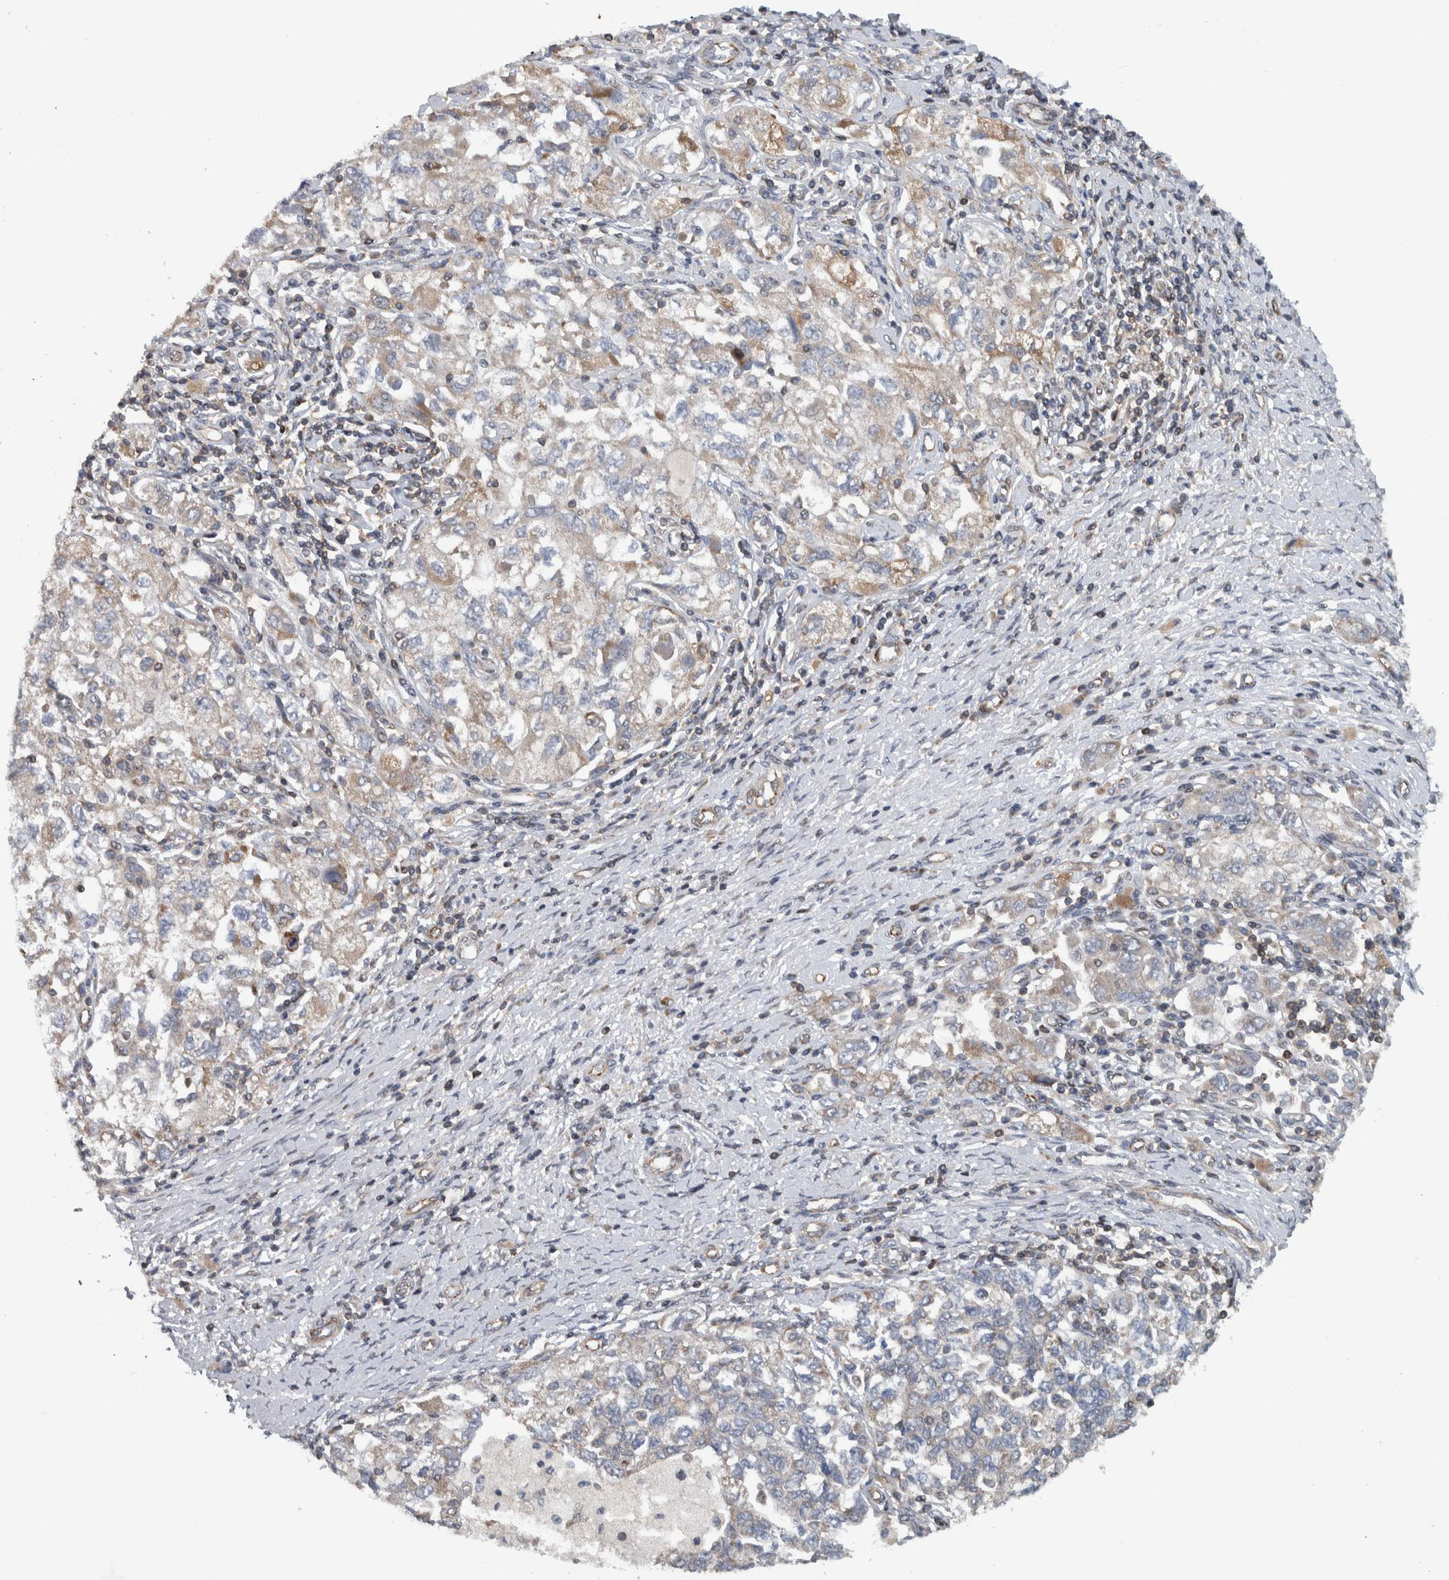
{"staining": {"intensity": "weak", "quantity": "<25%", "location": "cytoplasmic/membranous"}, "tissue": "ovarian cancer", "cell_type": "Tumor cells", "image_type": "cancer", "snomed": [{"axis": "morphology", "description": "Carcinoma, NOS"}, {"axis": "morphology", "description": "Cystadenocarcinoma, serous, NOS"}, {"axis": "topography", "description": "Ovary"}], "caption": "Protein analysis of ovarian cancer exhibits no significant positivity in tumor cells. (Stains: DAB (3,3'-diaminobenzidine) IHC with hematoxylin counter stain, Microscopy: brightfield microscopy at high magnification).", "gene": "BAIAP2L1", "patient": {"sex": "female", "age": 69}}